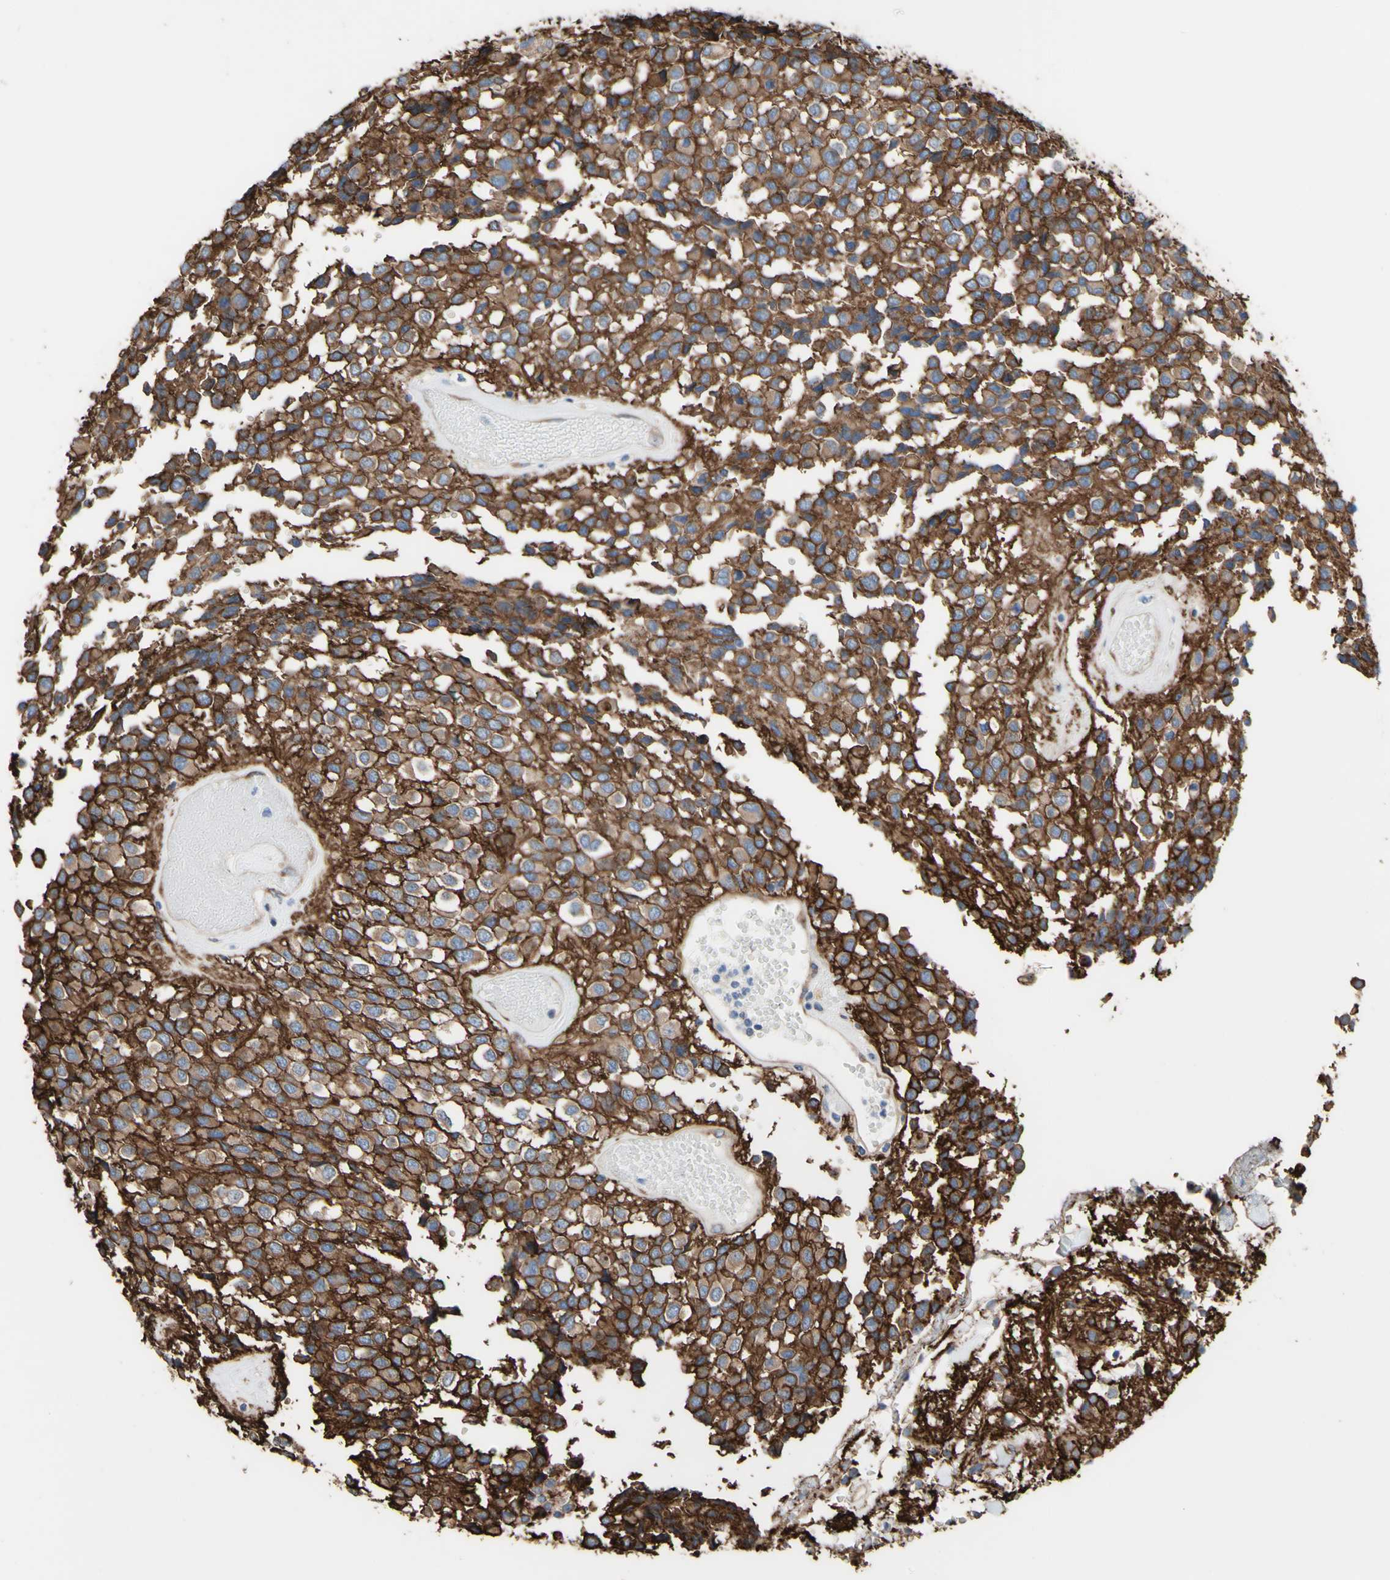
{"staining": {"intensity": "moderate", "quantity": ">75%", "location": "cytoplasmic/membranous"}, "tissue": "glioma", "cell_type": "Tumor cells", "image_type": "cancer", "snomed": [{"axis": "morphology", "description": "Glioma, malignant, High grade"}, {"axis": "topography", "description": "Brain"}], "caption": "Immunohistochemistry (IHC) (DAB) staining of malignant glioma (high-grade) shows moderate cytoplasmic/membranous protein staining in about >75% of tumor cells. (Stains: DAB in brown, nuclei in blue, Microscopy: brightfield microscopy at high magnification).", "gene": "LRIG3", "patient": {"sex": "male", "age": 32}}